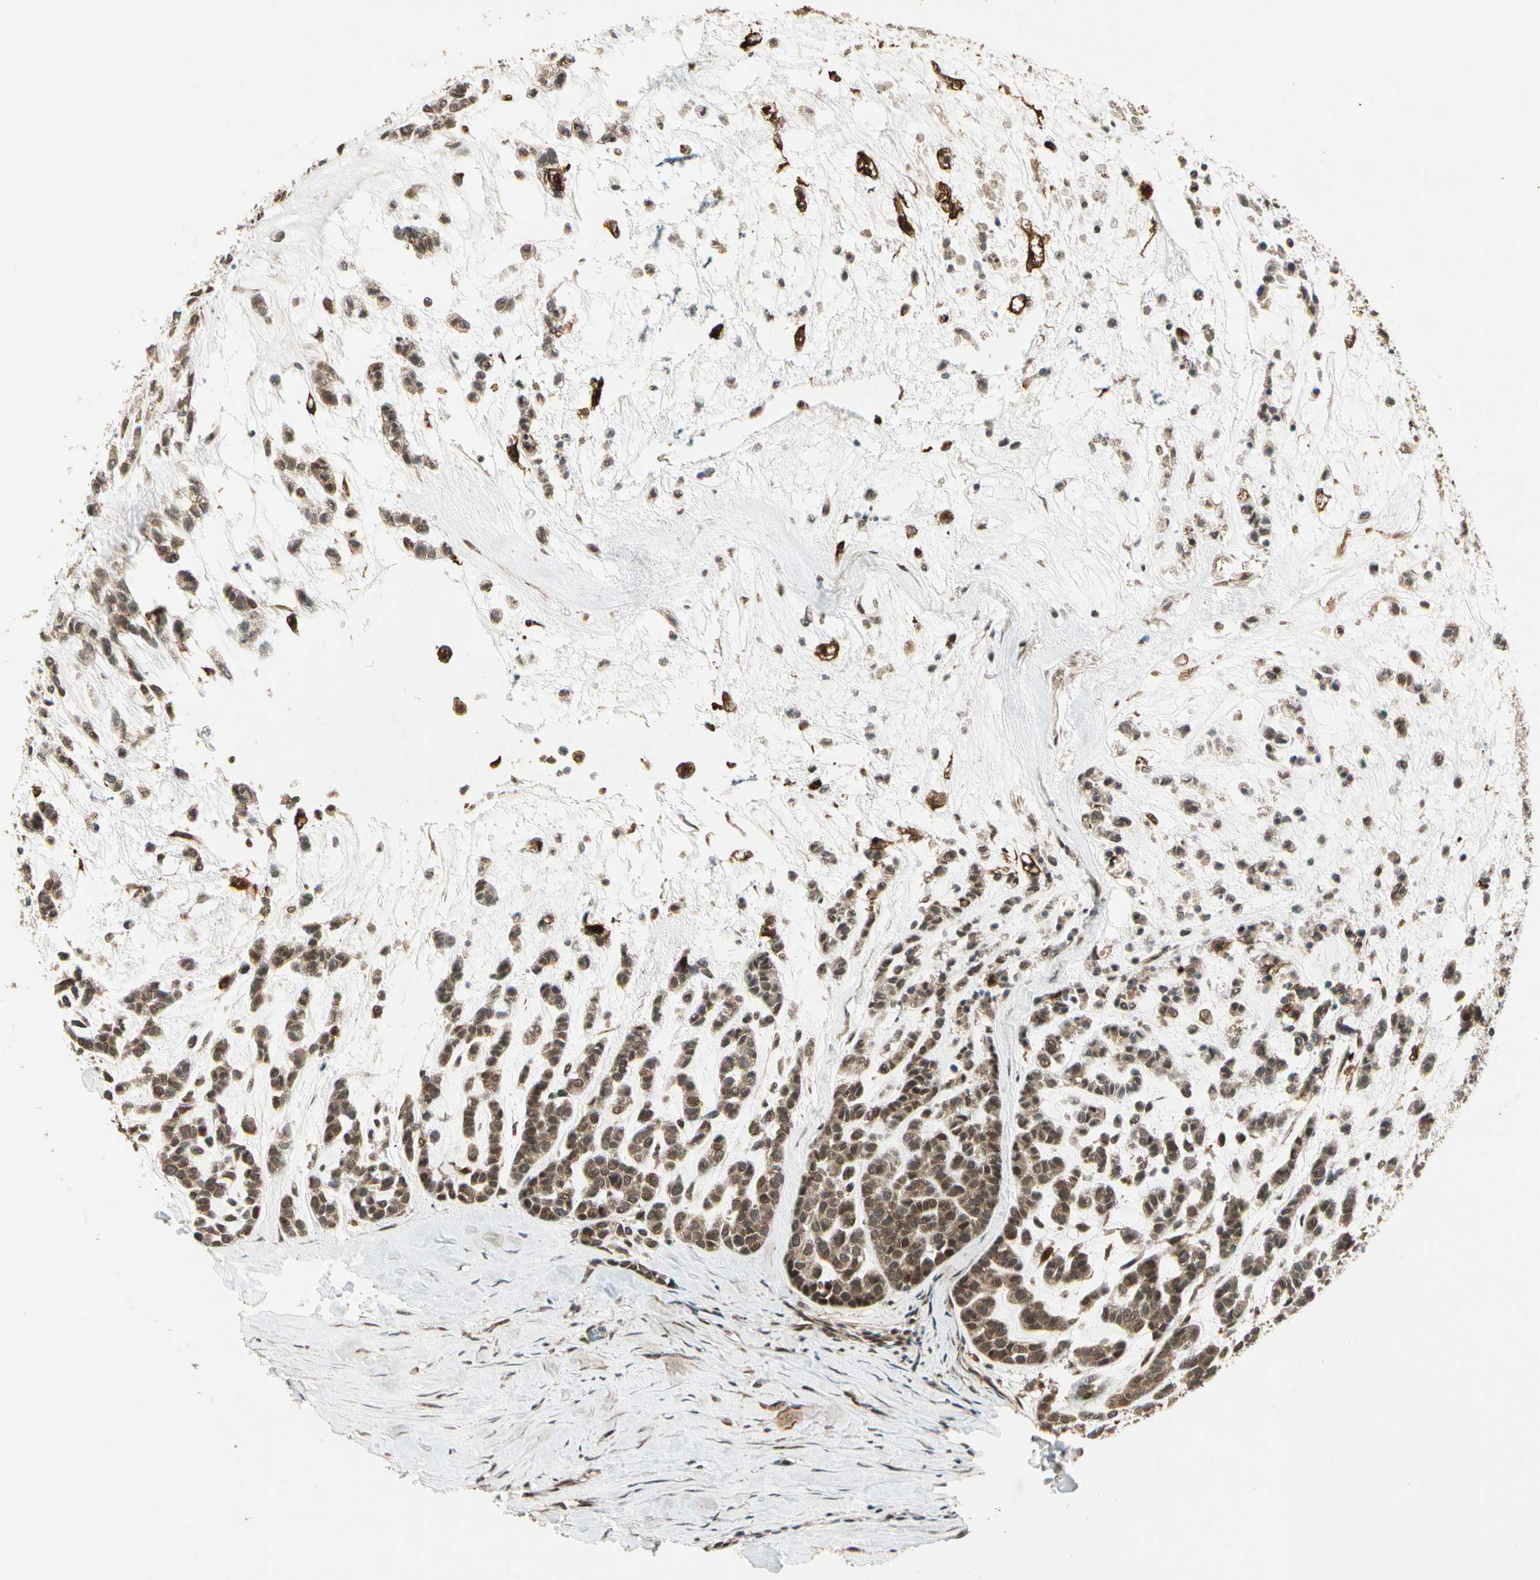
{"staining": {"intensity": "moderate", "quantity": ">75%", "location": "cytoplasmic/membranous"}, "tissue": "head and neck cancer", "cell_type": "Tumor cells", "image_type": "cancer", "snomed": [{"axis": "morphology", "description": "Adenocarcinoma, NOS"}, {"axis": "morphology", "description": "Adenoma, NOS"}, {"axis": "topography", "description": "Head-Neck"}], "caption": "Immunohistochemical staining of head and neck cancer (adenocarcinoma) demonstrates moderate cytoplasmic/membranous protein expression in about >75% of tumor cells.", "gene": "GLUL", "patient": {"sex": "female", "age": 55}}